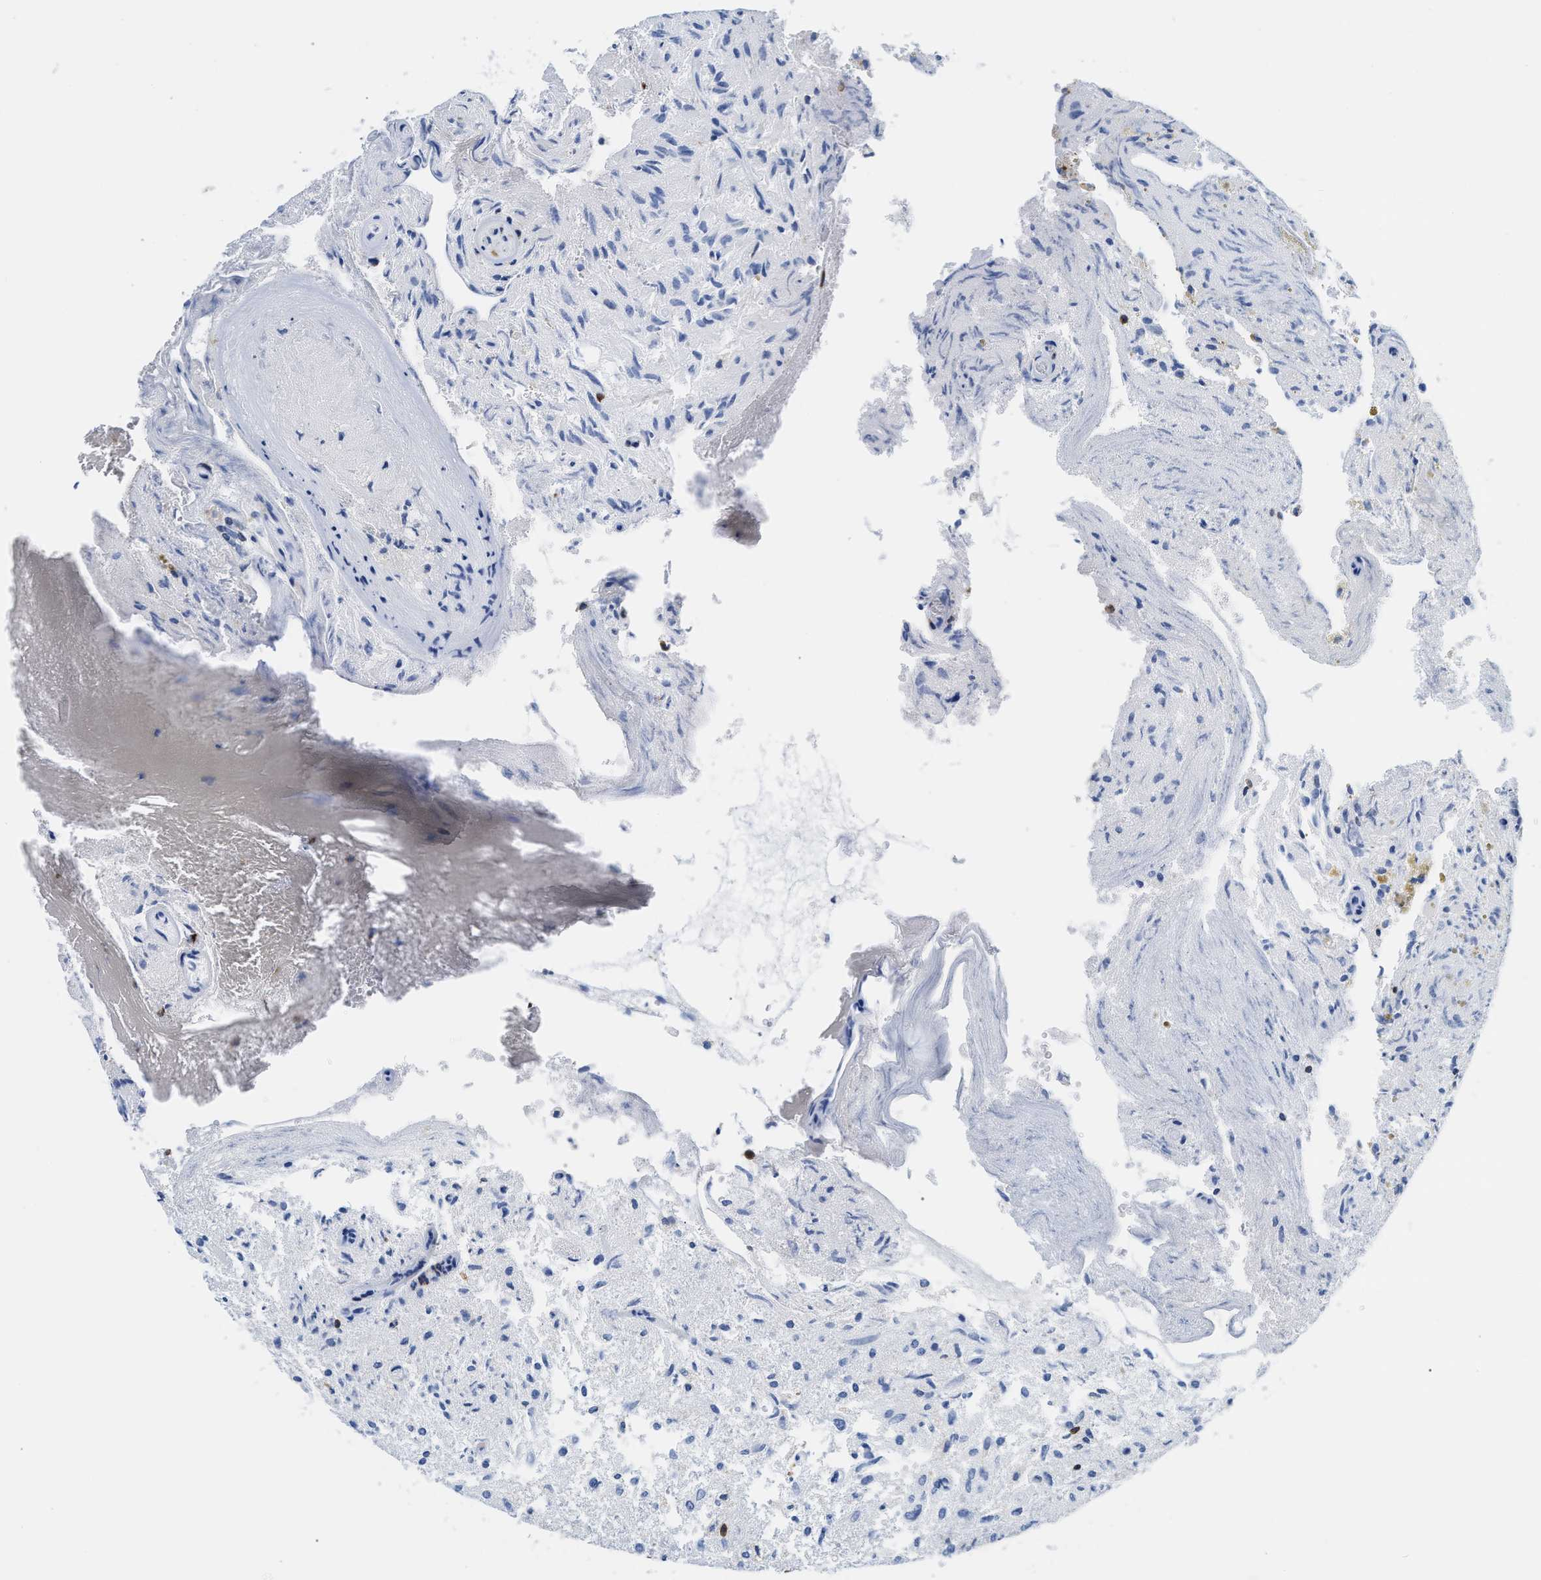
{"staining": {"intensity": "negative", "quantity": "none", "location": "none"}, "tissue": "glioma", "cell_type": "Tumor cells", "image_type": "cancer", "snomed": [{"axis": "morphology", "description": "Glioma, malignant, High grade"}, {"axis": "topography", "description": "Brain"}], "caption": "Protein analysis of glioma shows no significant expression in tumor cells. Nuclei are stained in blue.", "gene": "LCP1", "patient": {"sex": "female", "age": 59}}